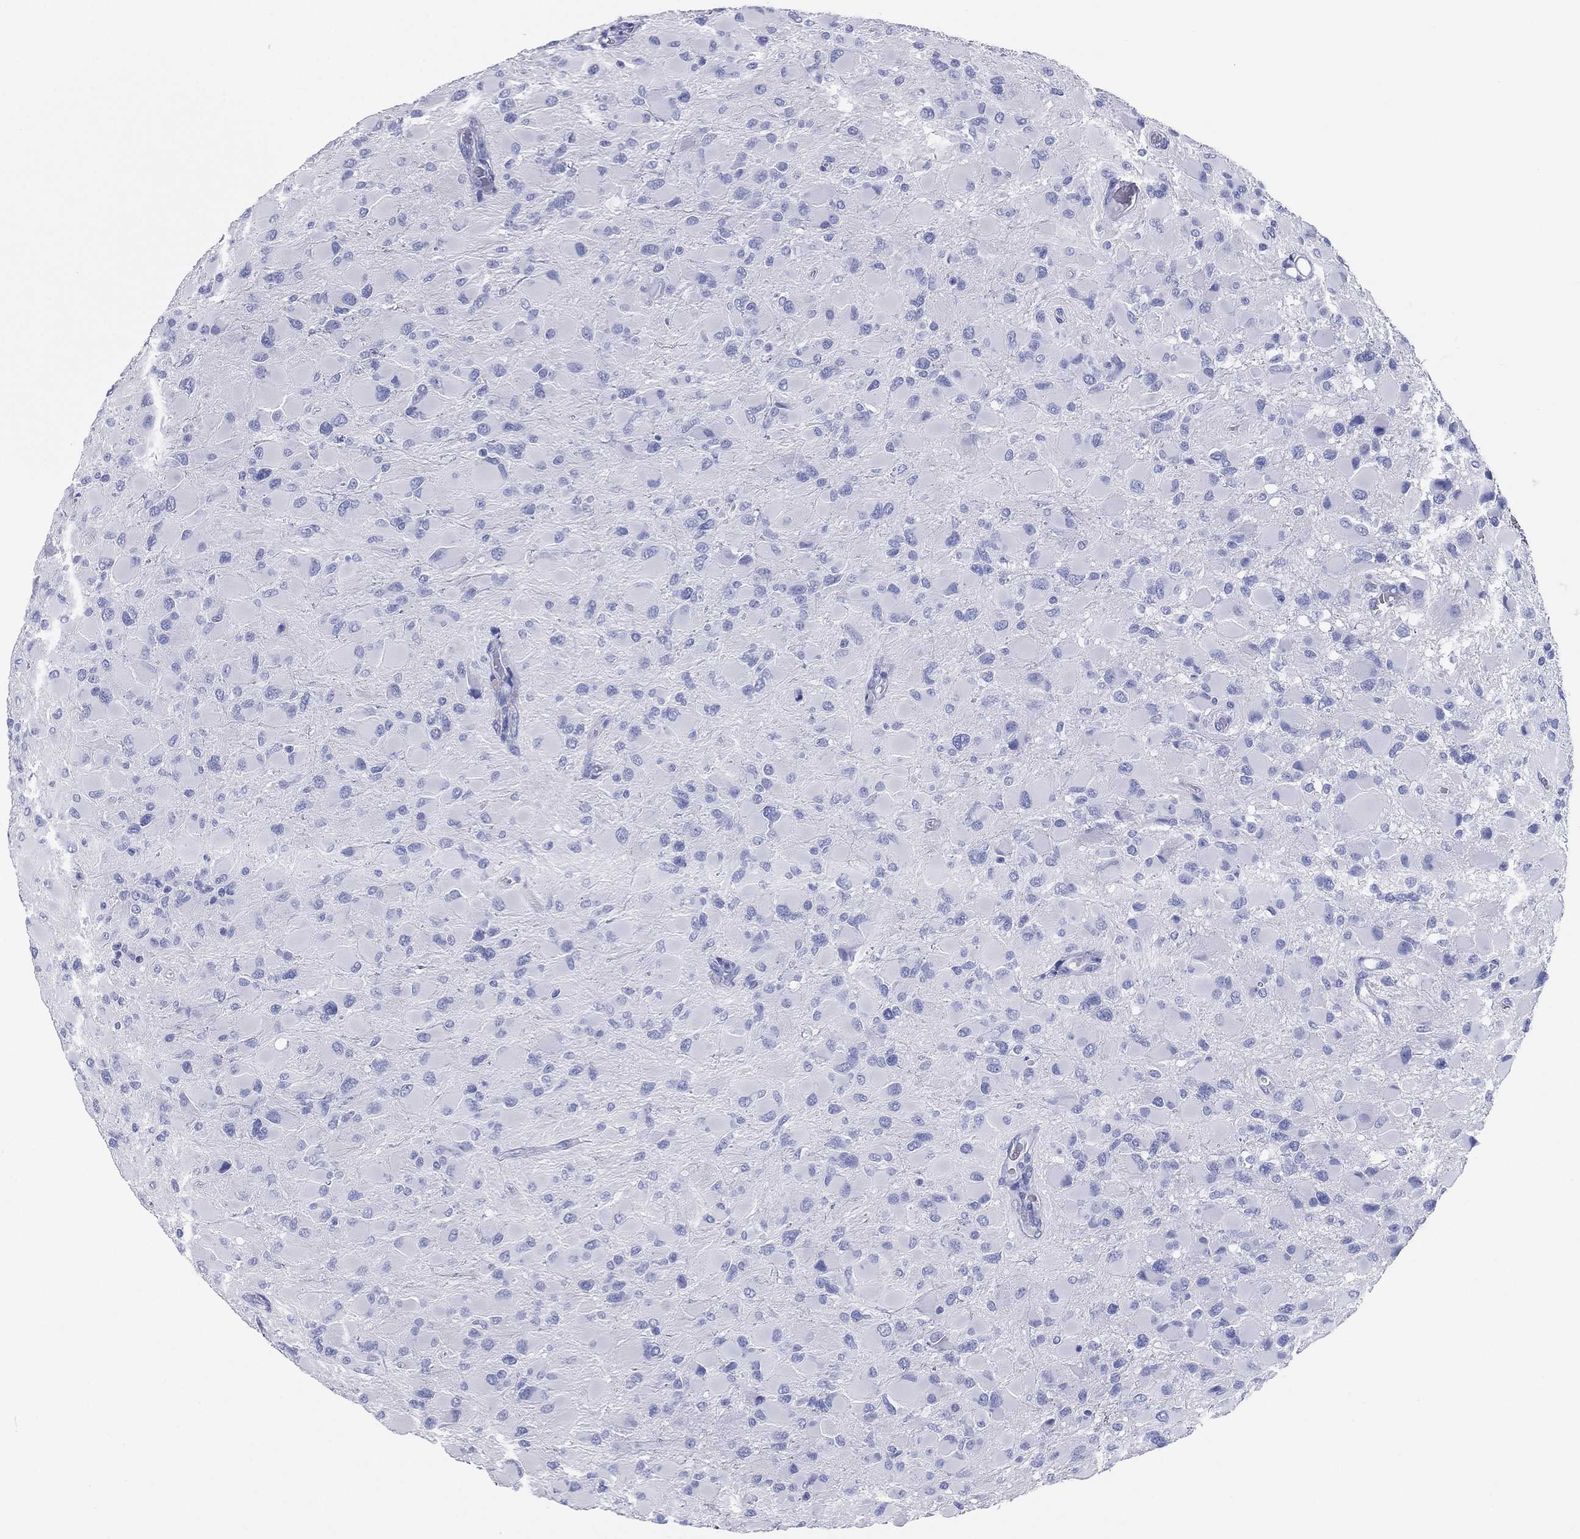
{"staining": {"intensity": "negative", "quantity": "none", "location": "none"}, "tissue": "glioma", "cell_type": "Tumor cells", "image_type": "cancer", "snomed": [{"axis": "morphology", "description": "Glioma, malignant, High grade"}, {"axis": "topography", "description": "Cerebral cortex"}], "caption": "There is no significant positivity in tumor cells of high-grade glioma (malignant).", "gene": "CD79A", "patient": {"sex": "female", "age": 36}}